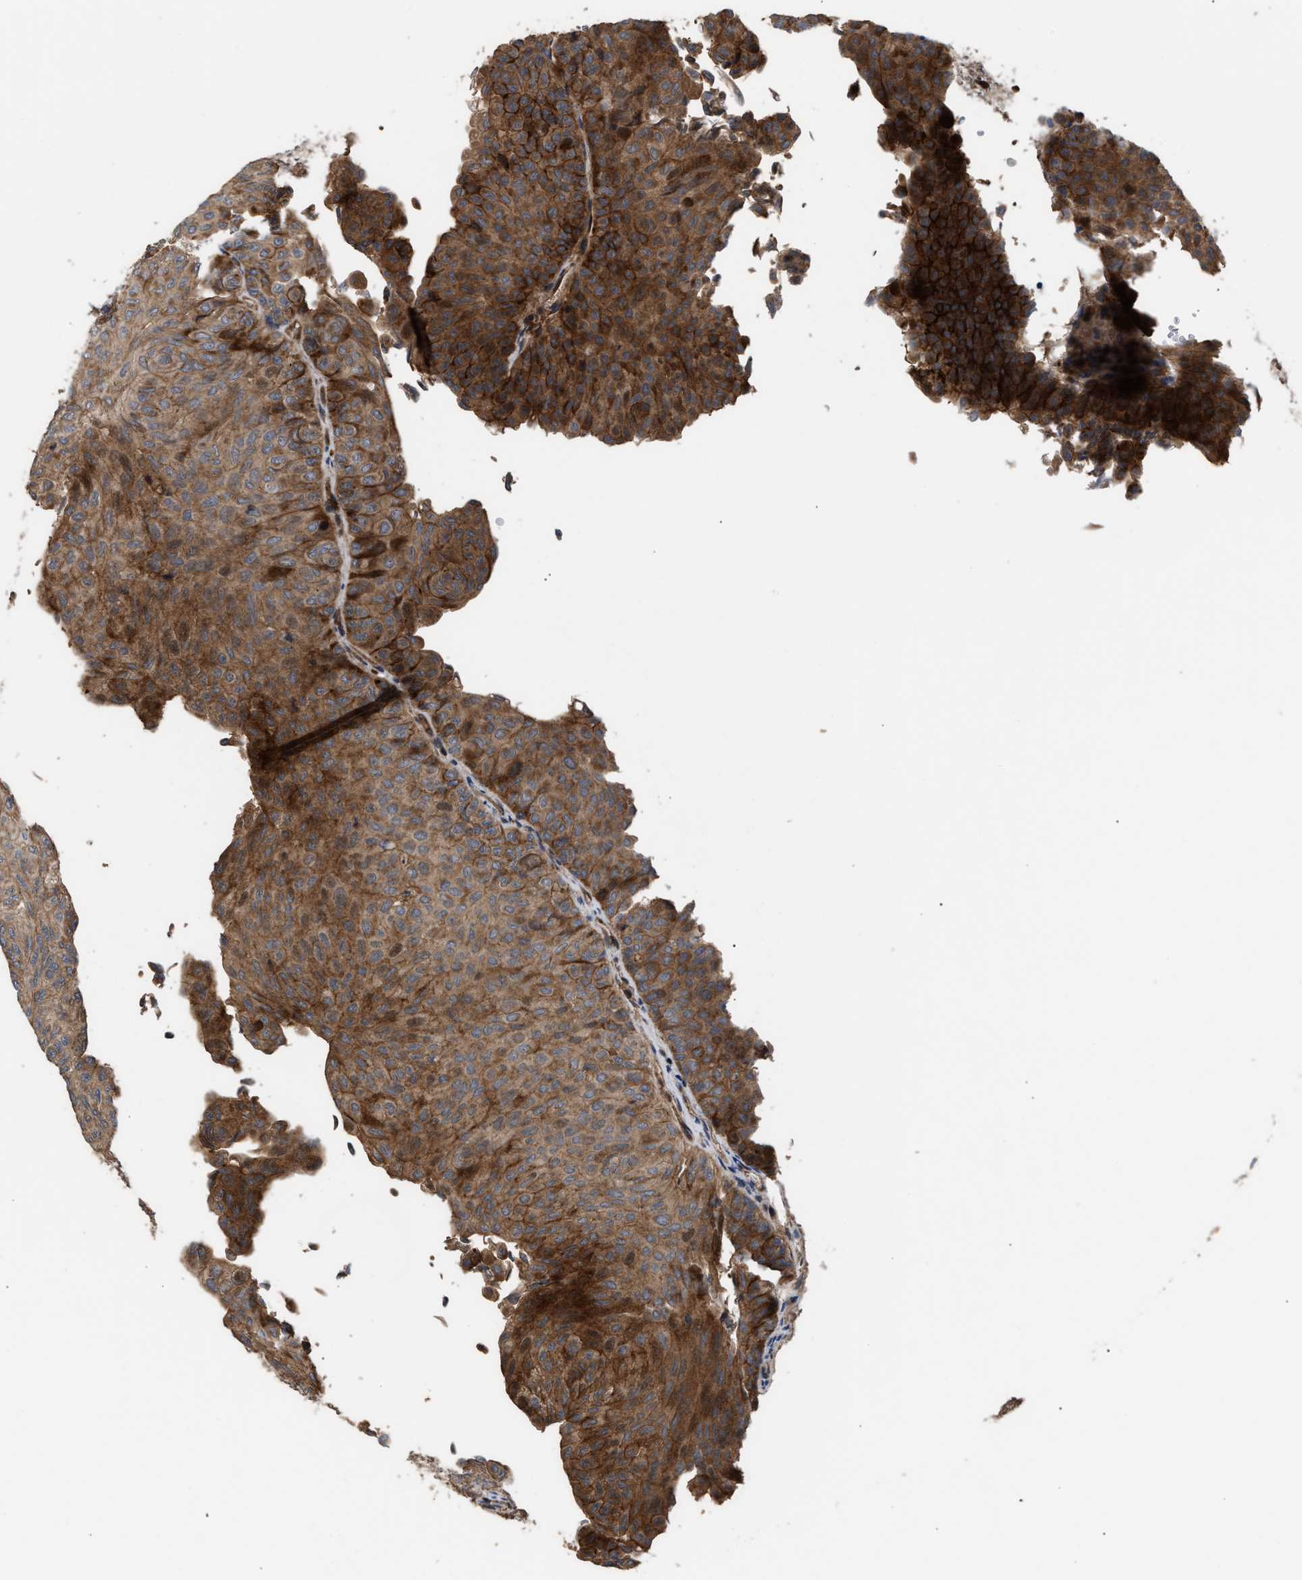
{"staining": {"intensity": "strong", "quantity": ">75%", "location": "cytoplasmic/membranous"}, "tissue": "urothelial cancer", "cell_type": "Tumor cells", "image_type": "cancer", "snomed": [{"axis": "morphology", "description": "Urothelial carcinoma, Low grade"}, {"axis": "topography", "description": "Urinary bladder"}], "caption": "The immunohistochemical stain highlights strong cytoplasmic/membranous positivity in tumor cells of low-grade urothelial carcinoma tissue. (IHC, brightfield microscopy, high magnification).", "gene": "STAU1", "patient": {"sex": "male", "age": 78}}